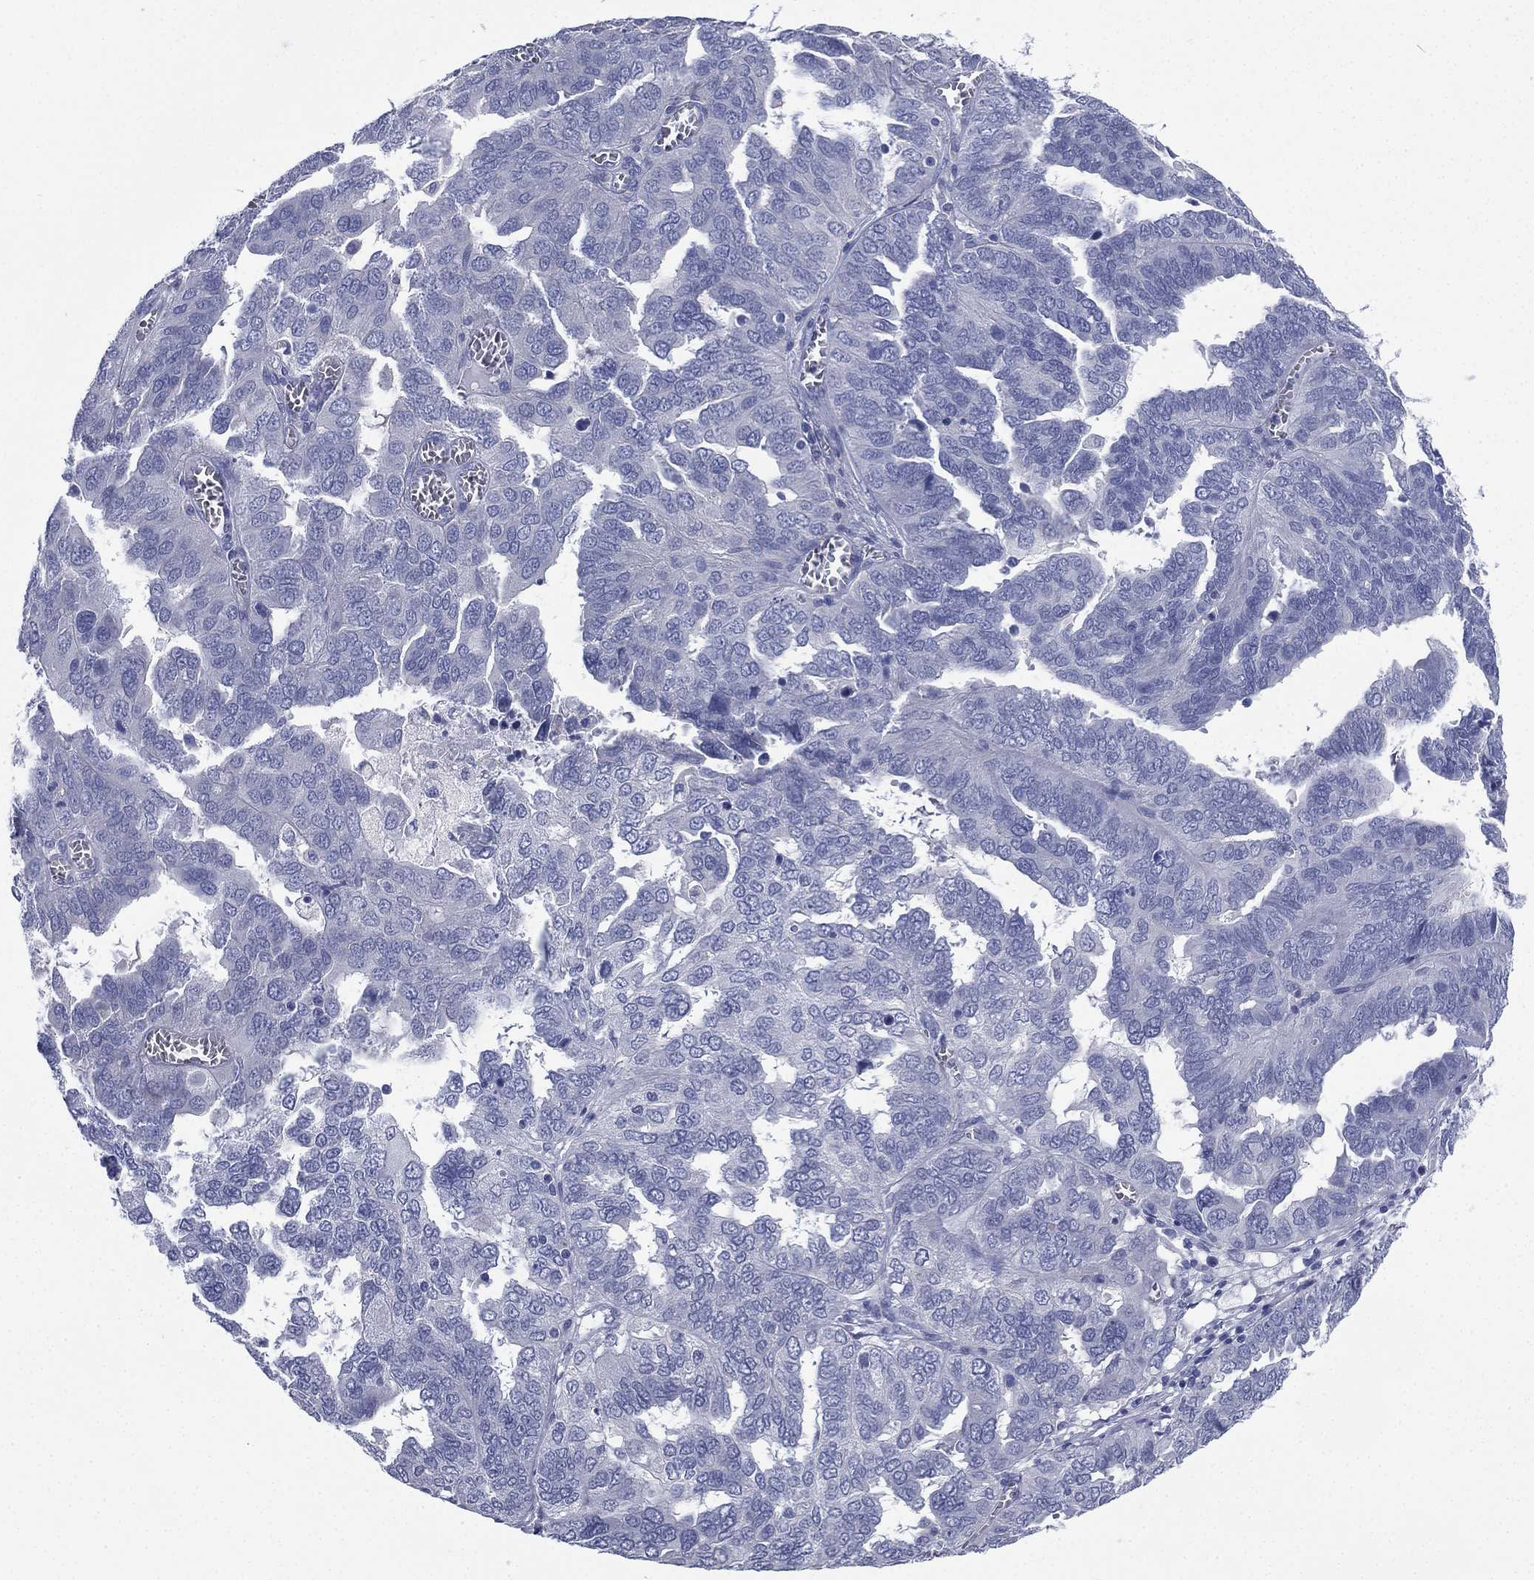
{"staining": {"intensity": "negative", "quantity": "none", "location": "none"}, "tissue": "ovarian cancer", "cell_type": "Tumor cells", "image_type": "cancer", "snomed": [{"axis": "morphology", "description": "Carcinoma, endometroid"}, {"axis": "topography", "description": "Soft tissue"}, {"axis": "topography", "description": "Ovary"}], "caption": "Tumor cells show no significant positivity in ovarian cancer (endometroid carcinoma).", "gene": "FCER2", "patient": {"sex": "female", "age": 52}}